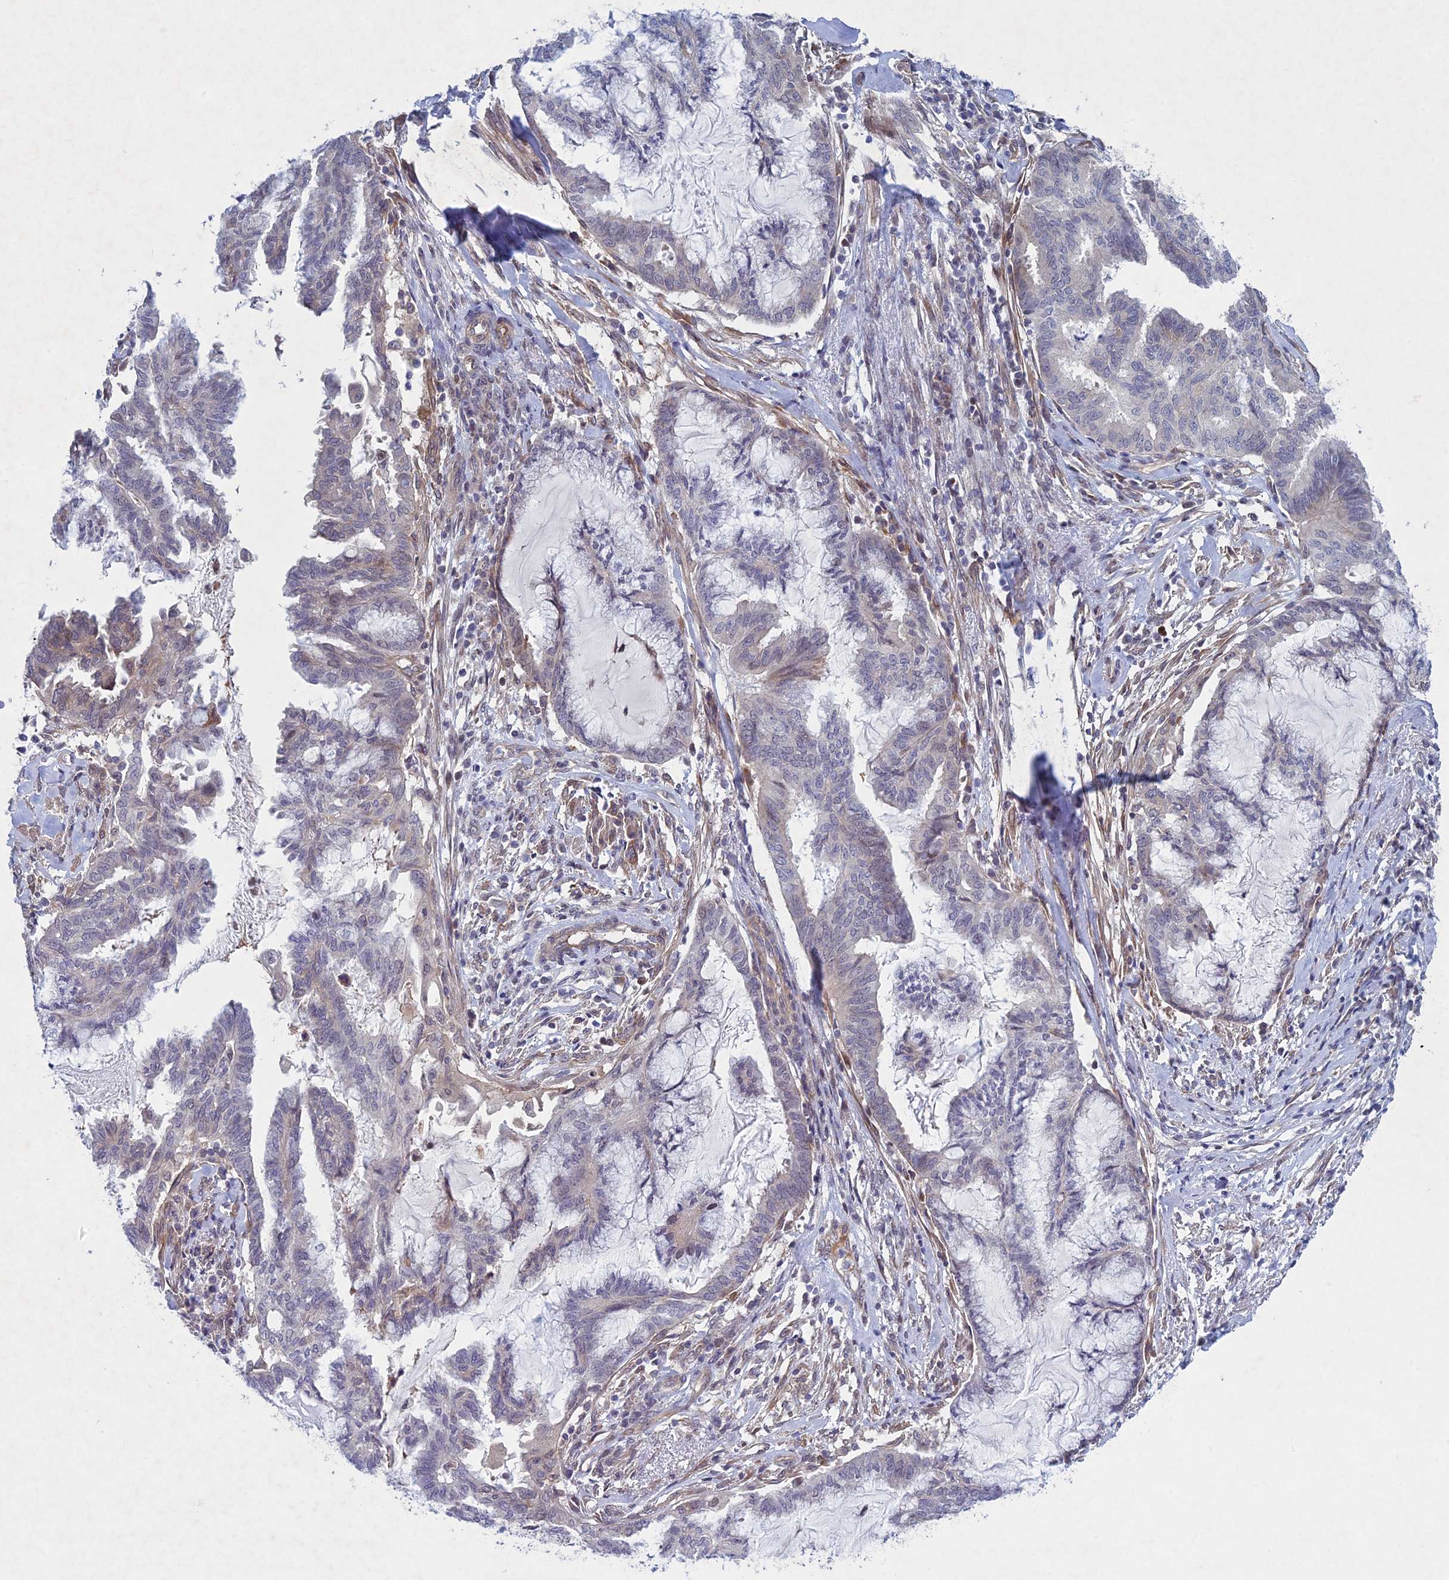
{"staining": {"intensity": "negative", "quantity": "none", "location": "none"}, "tissue": "endometrial cancer", "cell_type": "Tumor cells", "image_type": "cancer", "snomed": [{"axis": "morphology", "description": "Adenocarcinoma, NOS"}, {"axis": "topography", "description": "Endometrium"}], "caption": "High magnification brightfield microscopy of endometrial cancer stained with DAB (brown) and counterstained with hematoxylin (blue): tumor cells show no significant staining.", "gene": "PTHLH", "patient": {"sex": "female", "age": 86}}